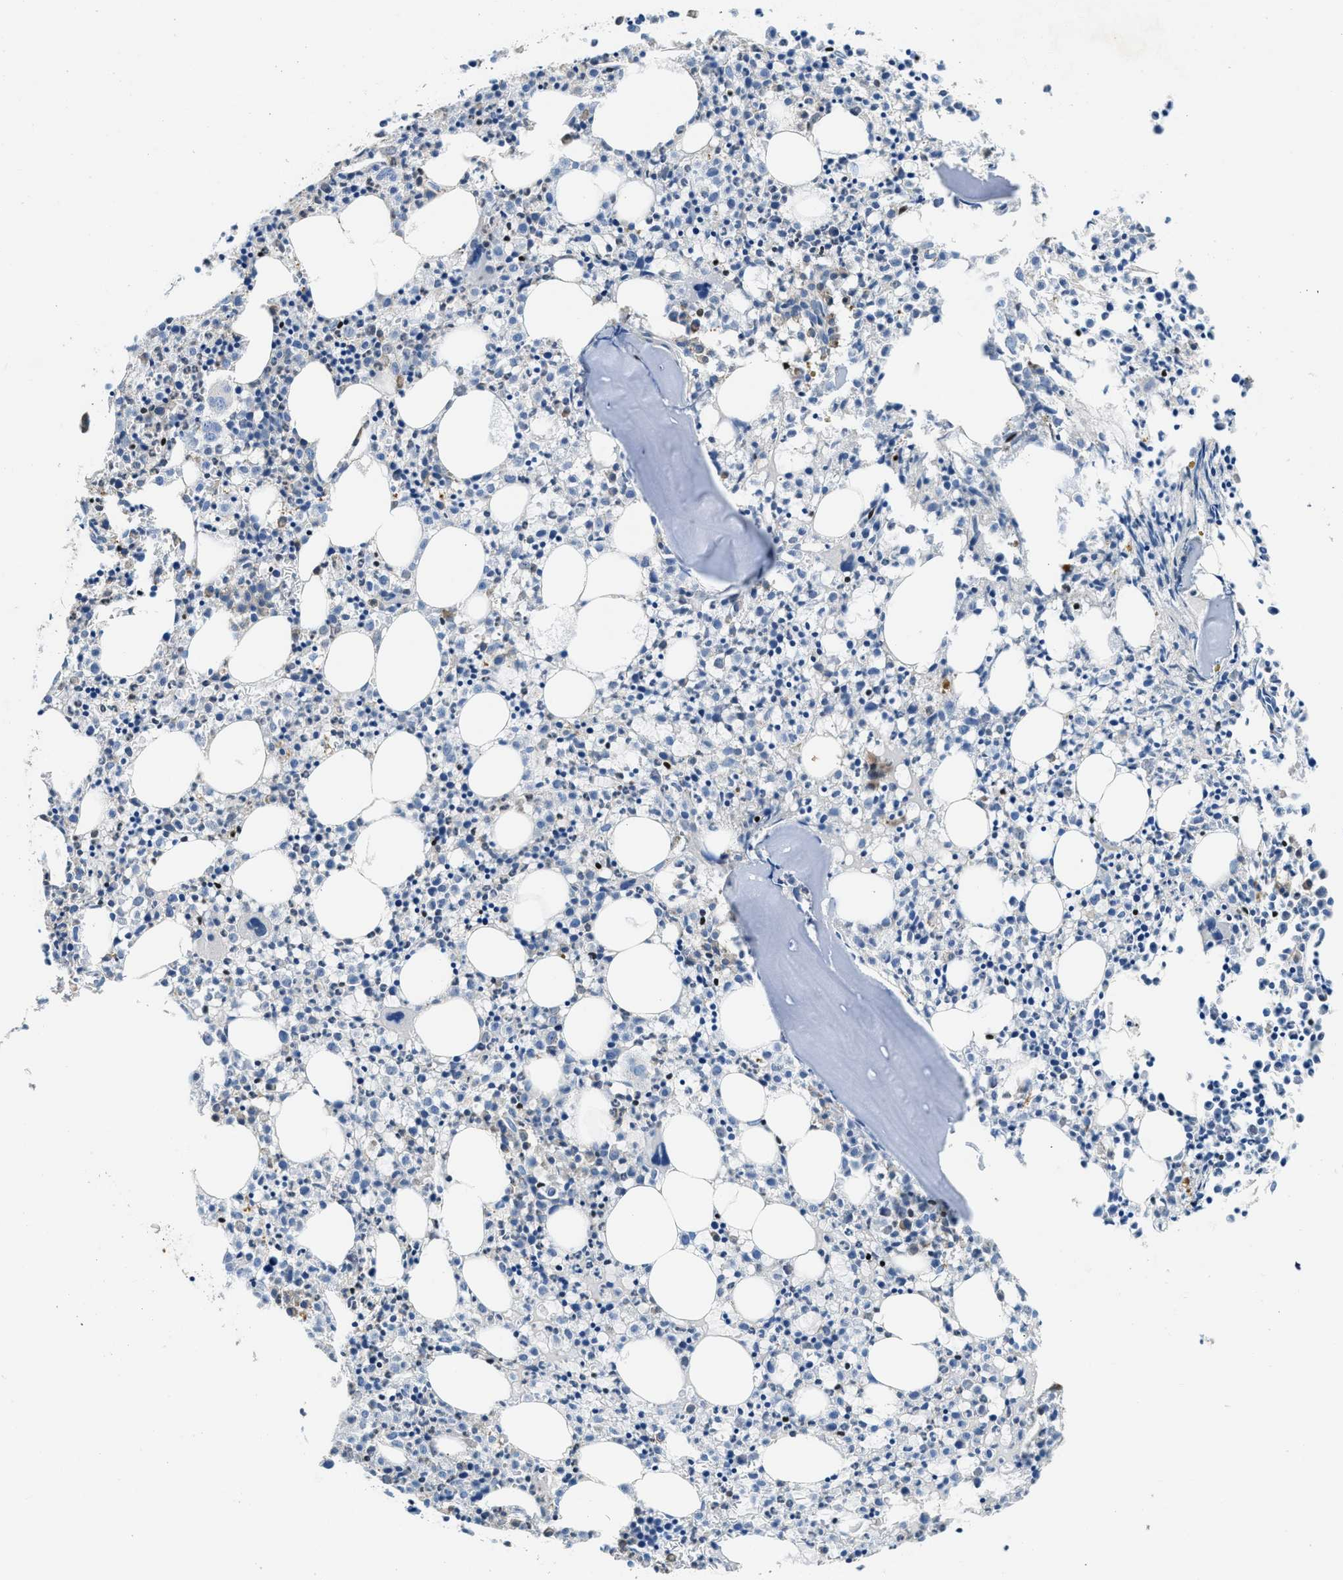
{"staining": {"intensity": "strong", "quantity": "<25%", "location": "nuclear"}, "tissue": "bone marrow", "cell_type": "Hematopoietic cells", "image_type": "normal", "snomed": [{"axis": "morphology", "description": "Normal tissue, NOS"}, {"axis": "morphology", "description": "Inflammation, NOS"}, {"axis": "topography", "description": "Bone marrow"}], "caption": "Hematopoietic cells exhibit medium levels of strong nuclear positivity in about <25% of cells in unremarkable human bone marrow. (brown staining indicates protein expression, while blue staining denotes nuclei).", "gene": "TOX", "patient": {"sex": "male", "age": 25}}